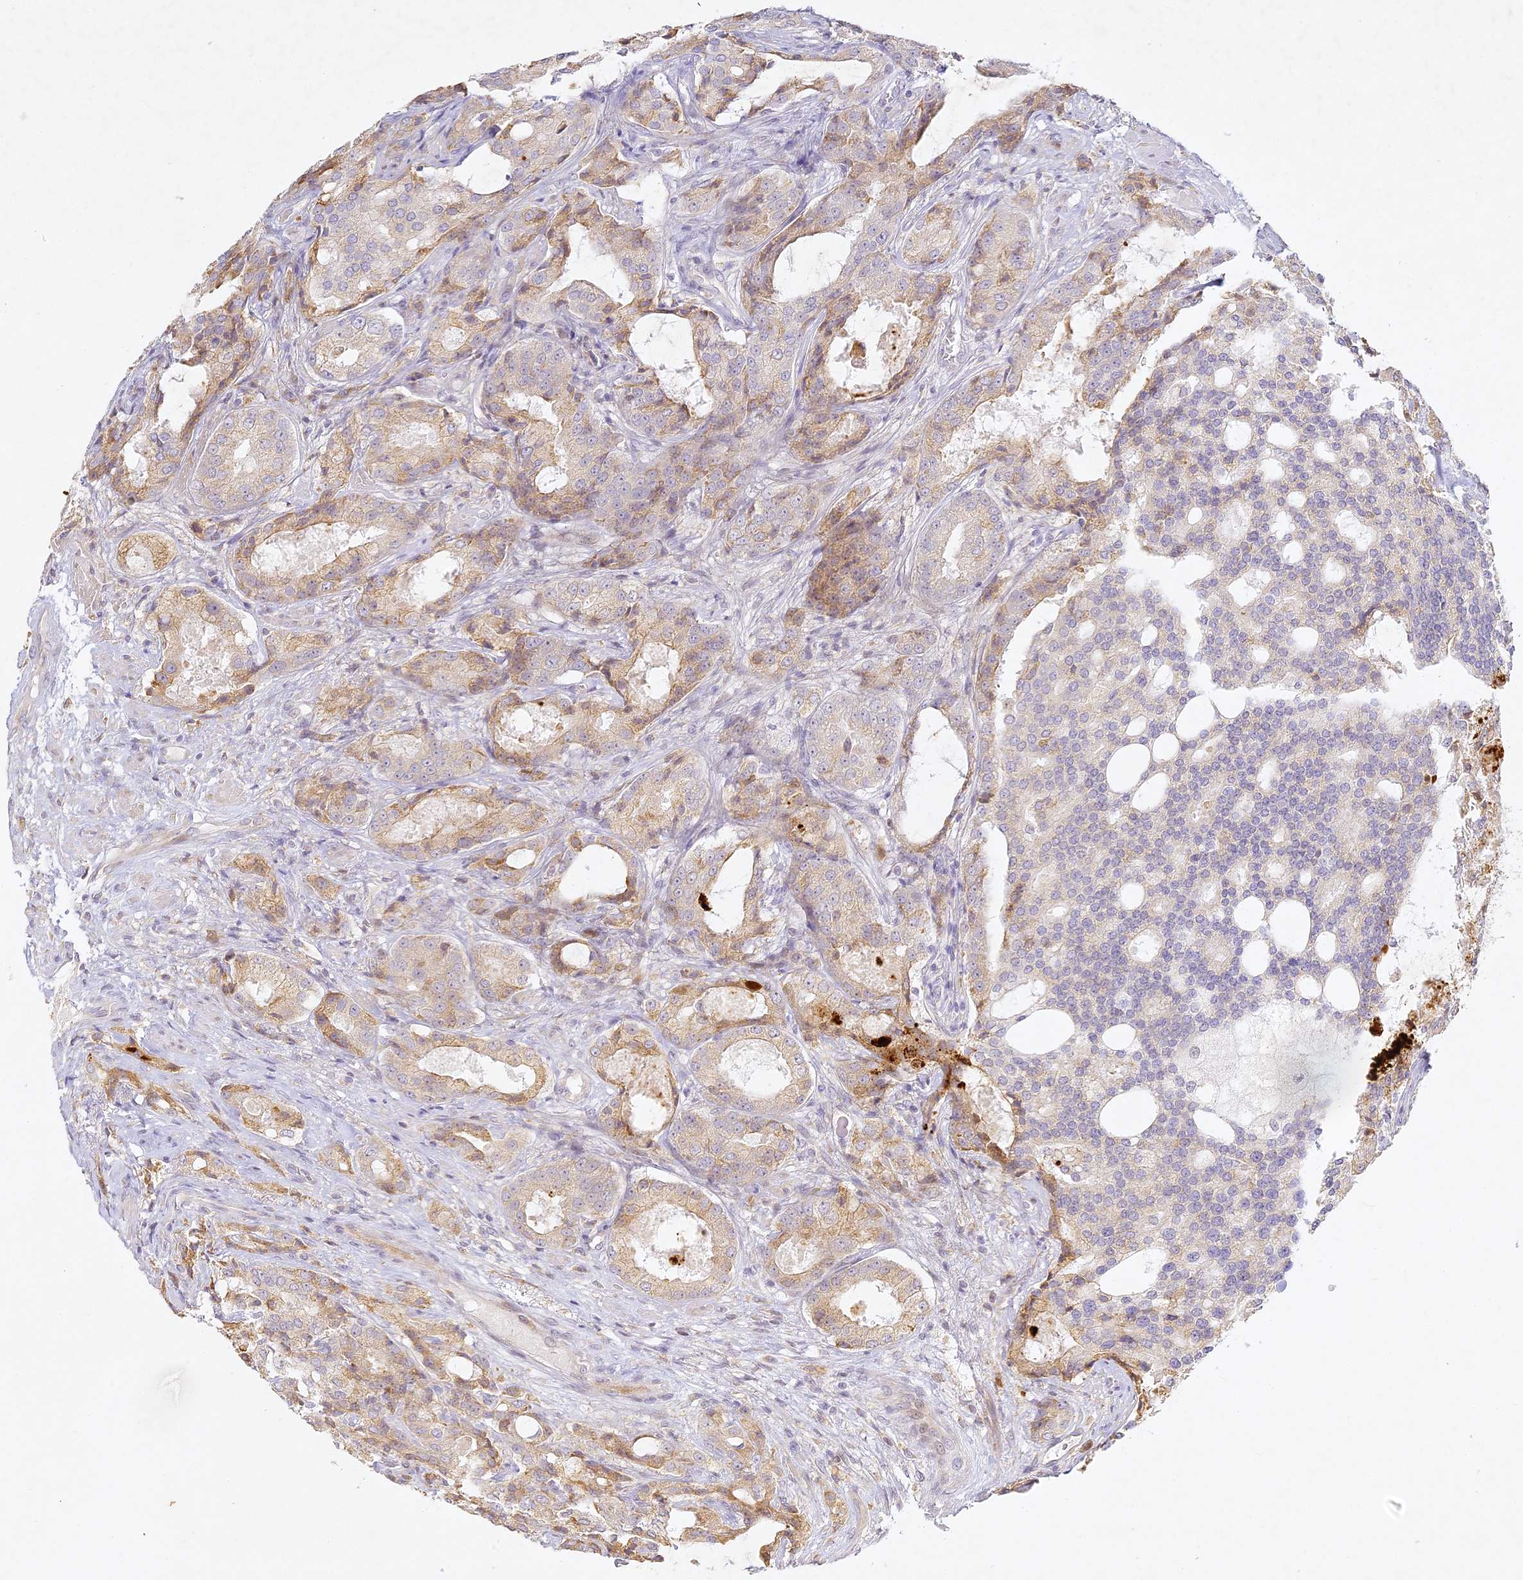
{"staining": {"intensity": "weak", "quantity": "<25%", "location": "cytoplasmic/membranous"}, "tissue": "prostate cancer", "cell_type": "Tumor cells", "image_type": "cancer", "snomed": [{"axis": "morphology", "description": "Adenocarcinoma, High grade"}, {"axis": "topography", "description": "Prostate"}], "caption": "An image of prostate adenocarcinoma (high-grade) stained for a protein demonstrates no brown staining in tumor cells.", "gene": "SLC30A5", "patient": {"sex": "male", "age": 72}}